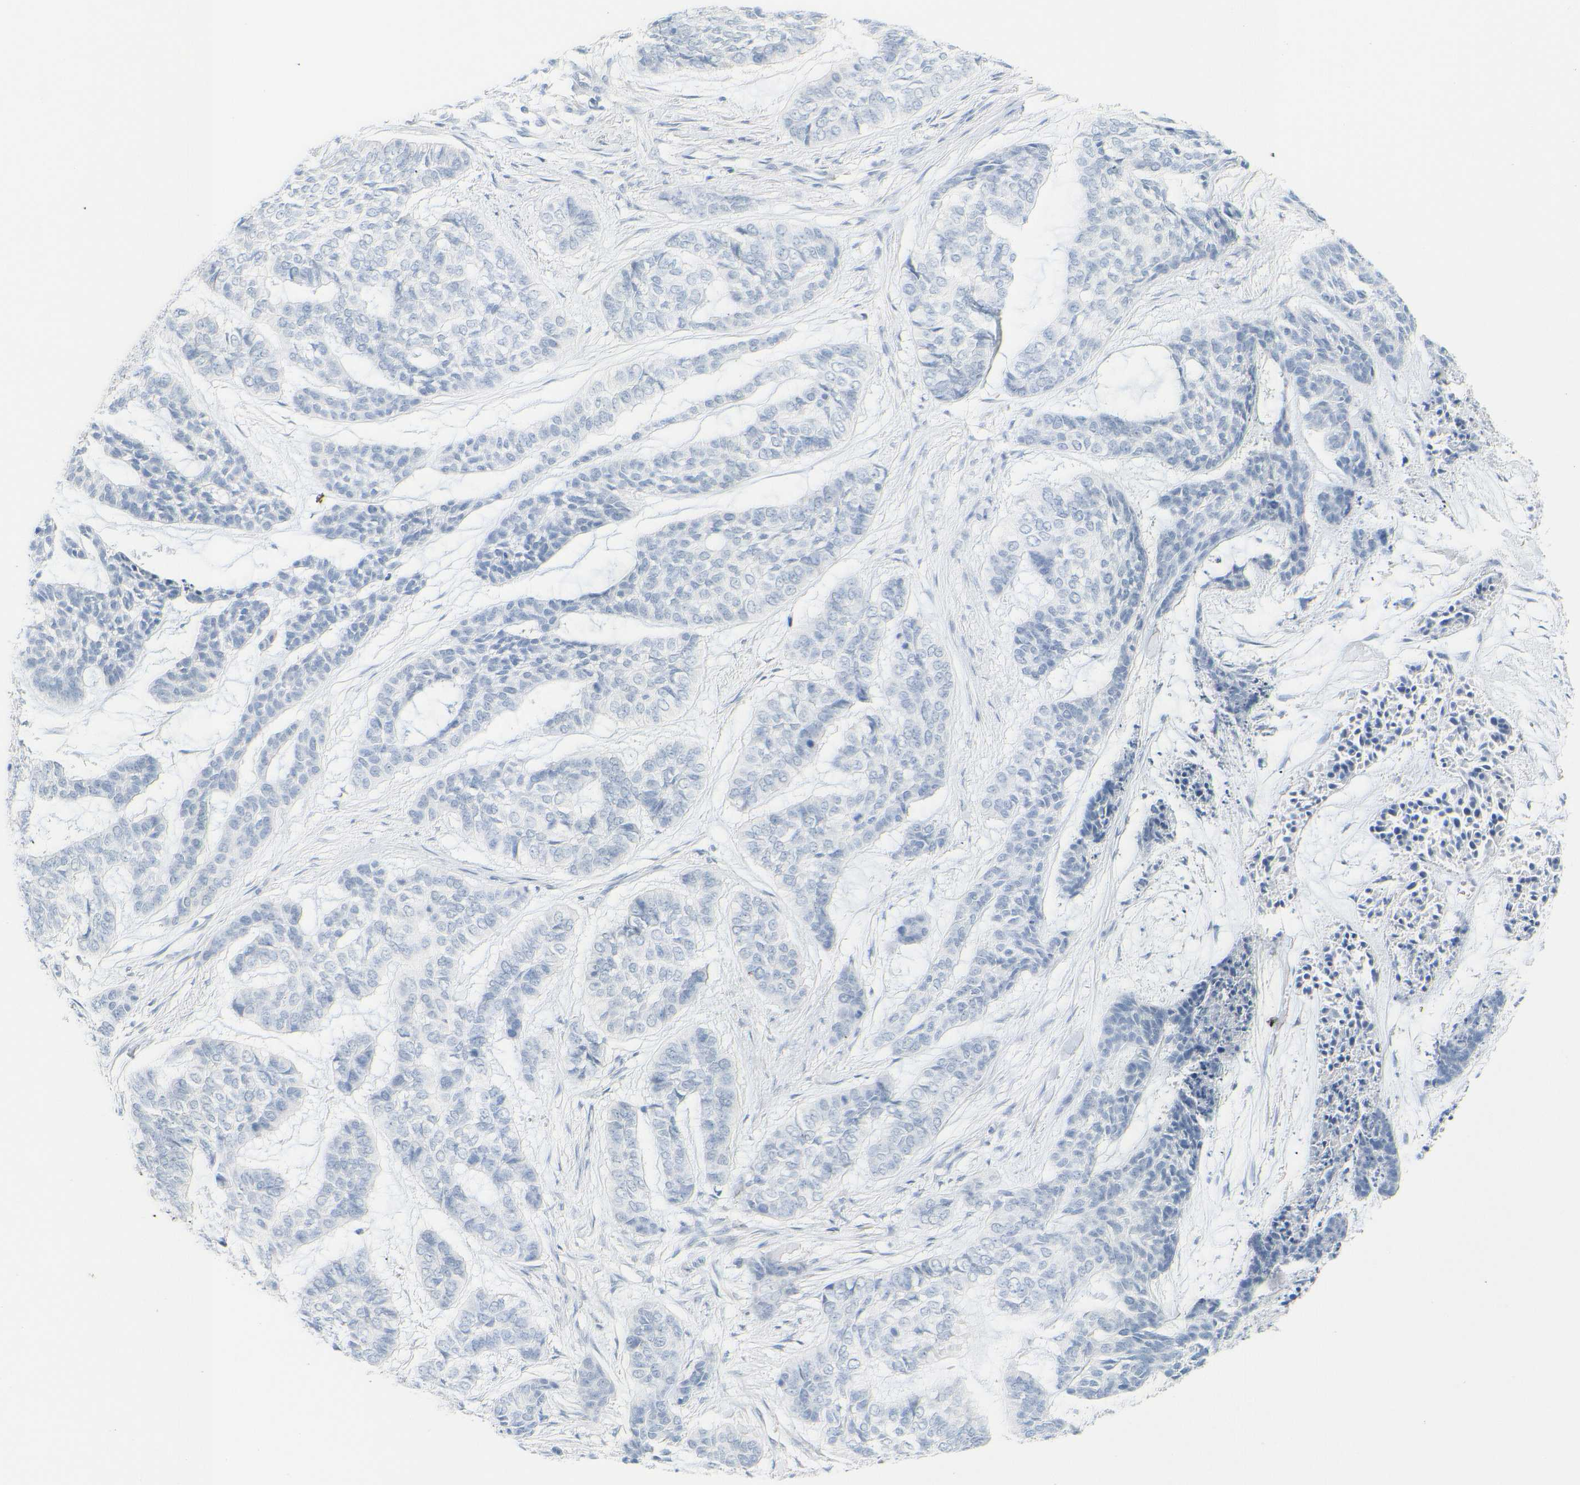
{"staining": {"intensity": "negative", "quantity": "none", "location": "none"}, "tissue": "skin cancer", "cell_type": "Tumor cells", "image_type": "cancer", "snomed": [{"axis": "morphology", "description": "Basal cell carcinoma"}, {"axis": "topography", "description": "Skin"}], "caption": "A photomicrograph of human basal cell carcinoma (skin) is negative for staining in tumor cells.", "gene": "OPN1SW", "patient": {"sex": "female", "age": 64}}